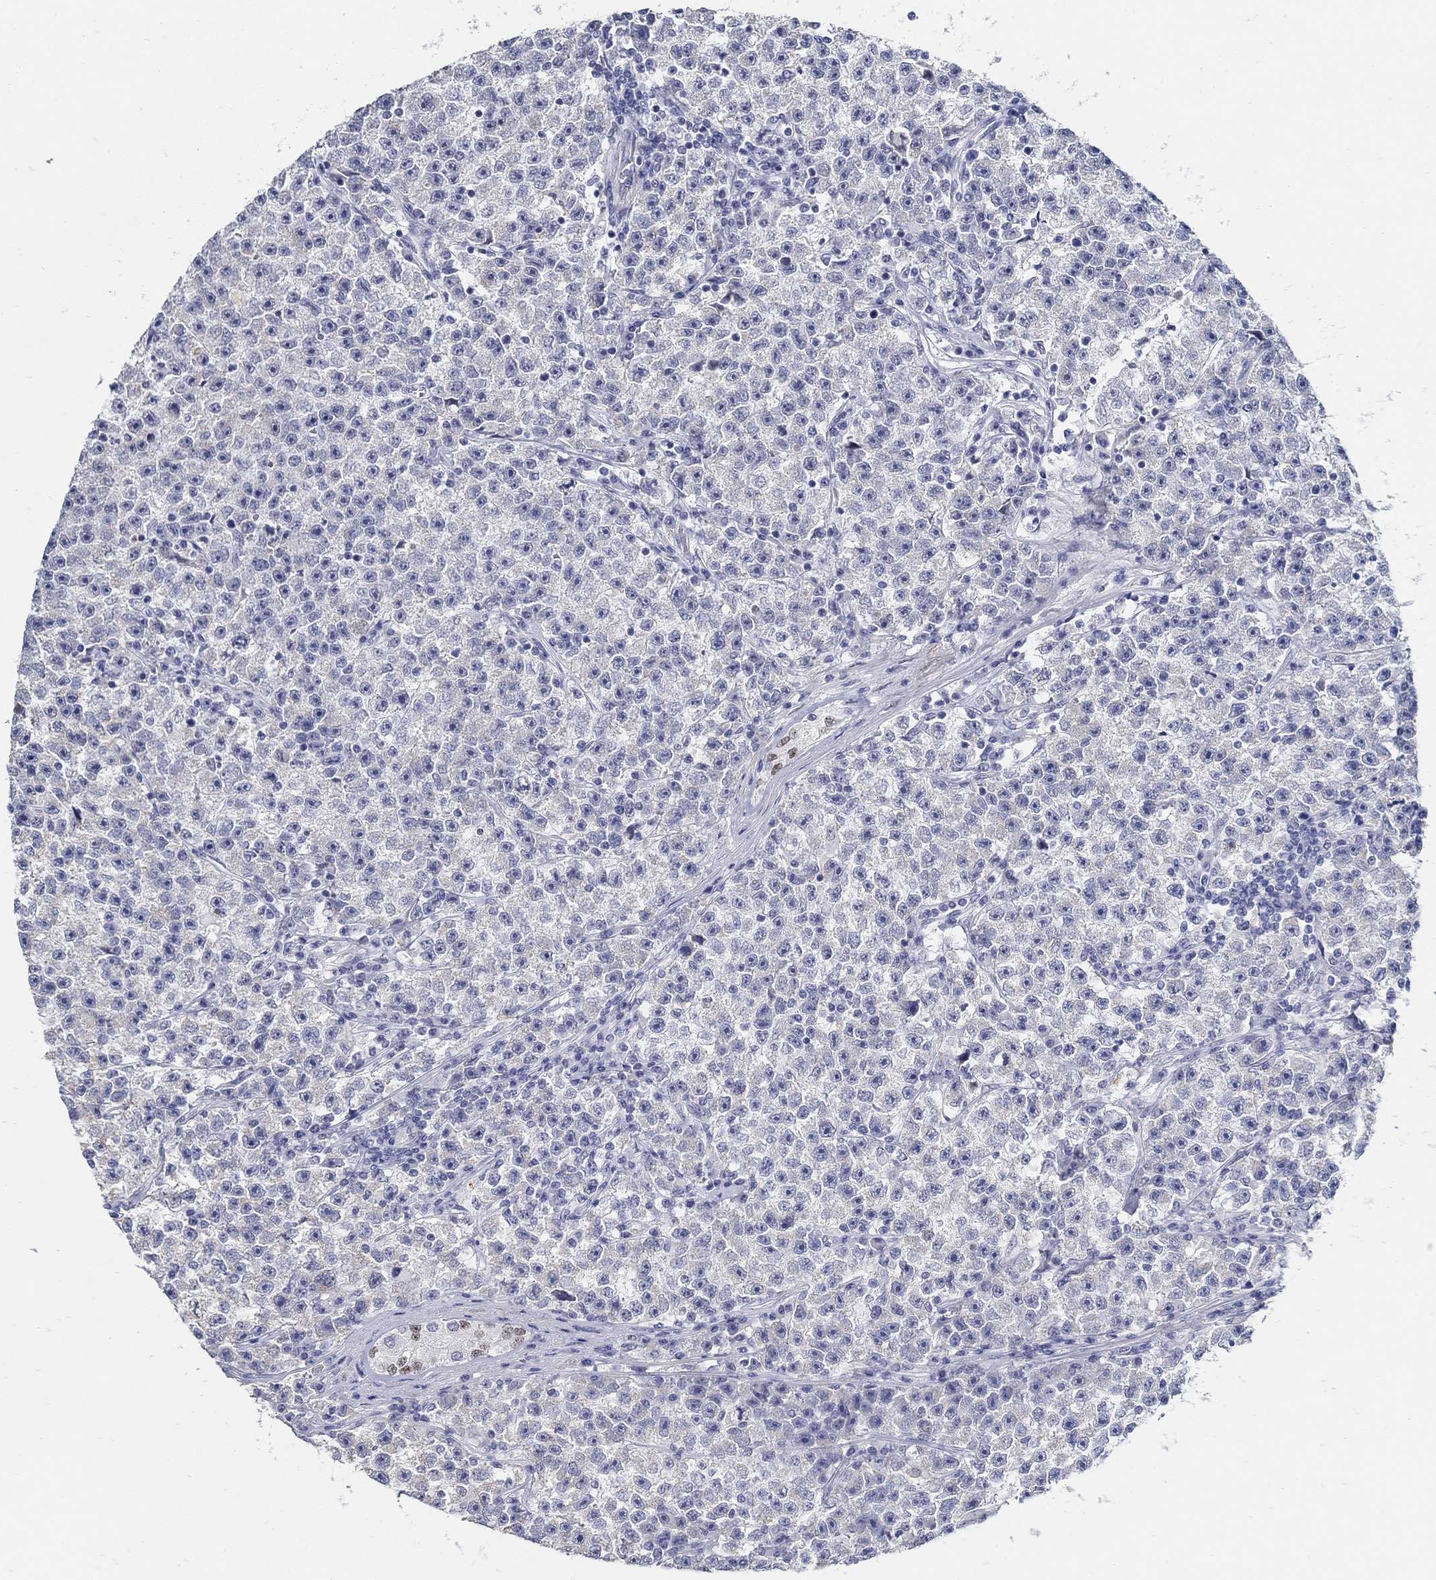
{"staining": {"intensity": "negative", "quantity": "none", "location": "none"}, "tissue": "testis cancer", "cell_type": "Tumor cells", "image_type": "cancer", "snomed": [{"axis": "morphology", "description": "Seminoma, NOS"}, {"axis": "topography", "description": "Testis"}], "caption": "DAB (3,3'-diaminobenzidine) immunohistochemical staining of human seminoma (testis) exhibits no significant staining in tumor cells.", "gene": "USP29", "patient": {"sex": "male", "age": 22}}